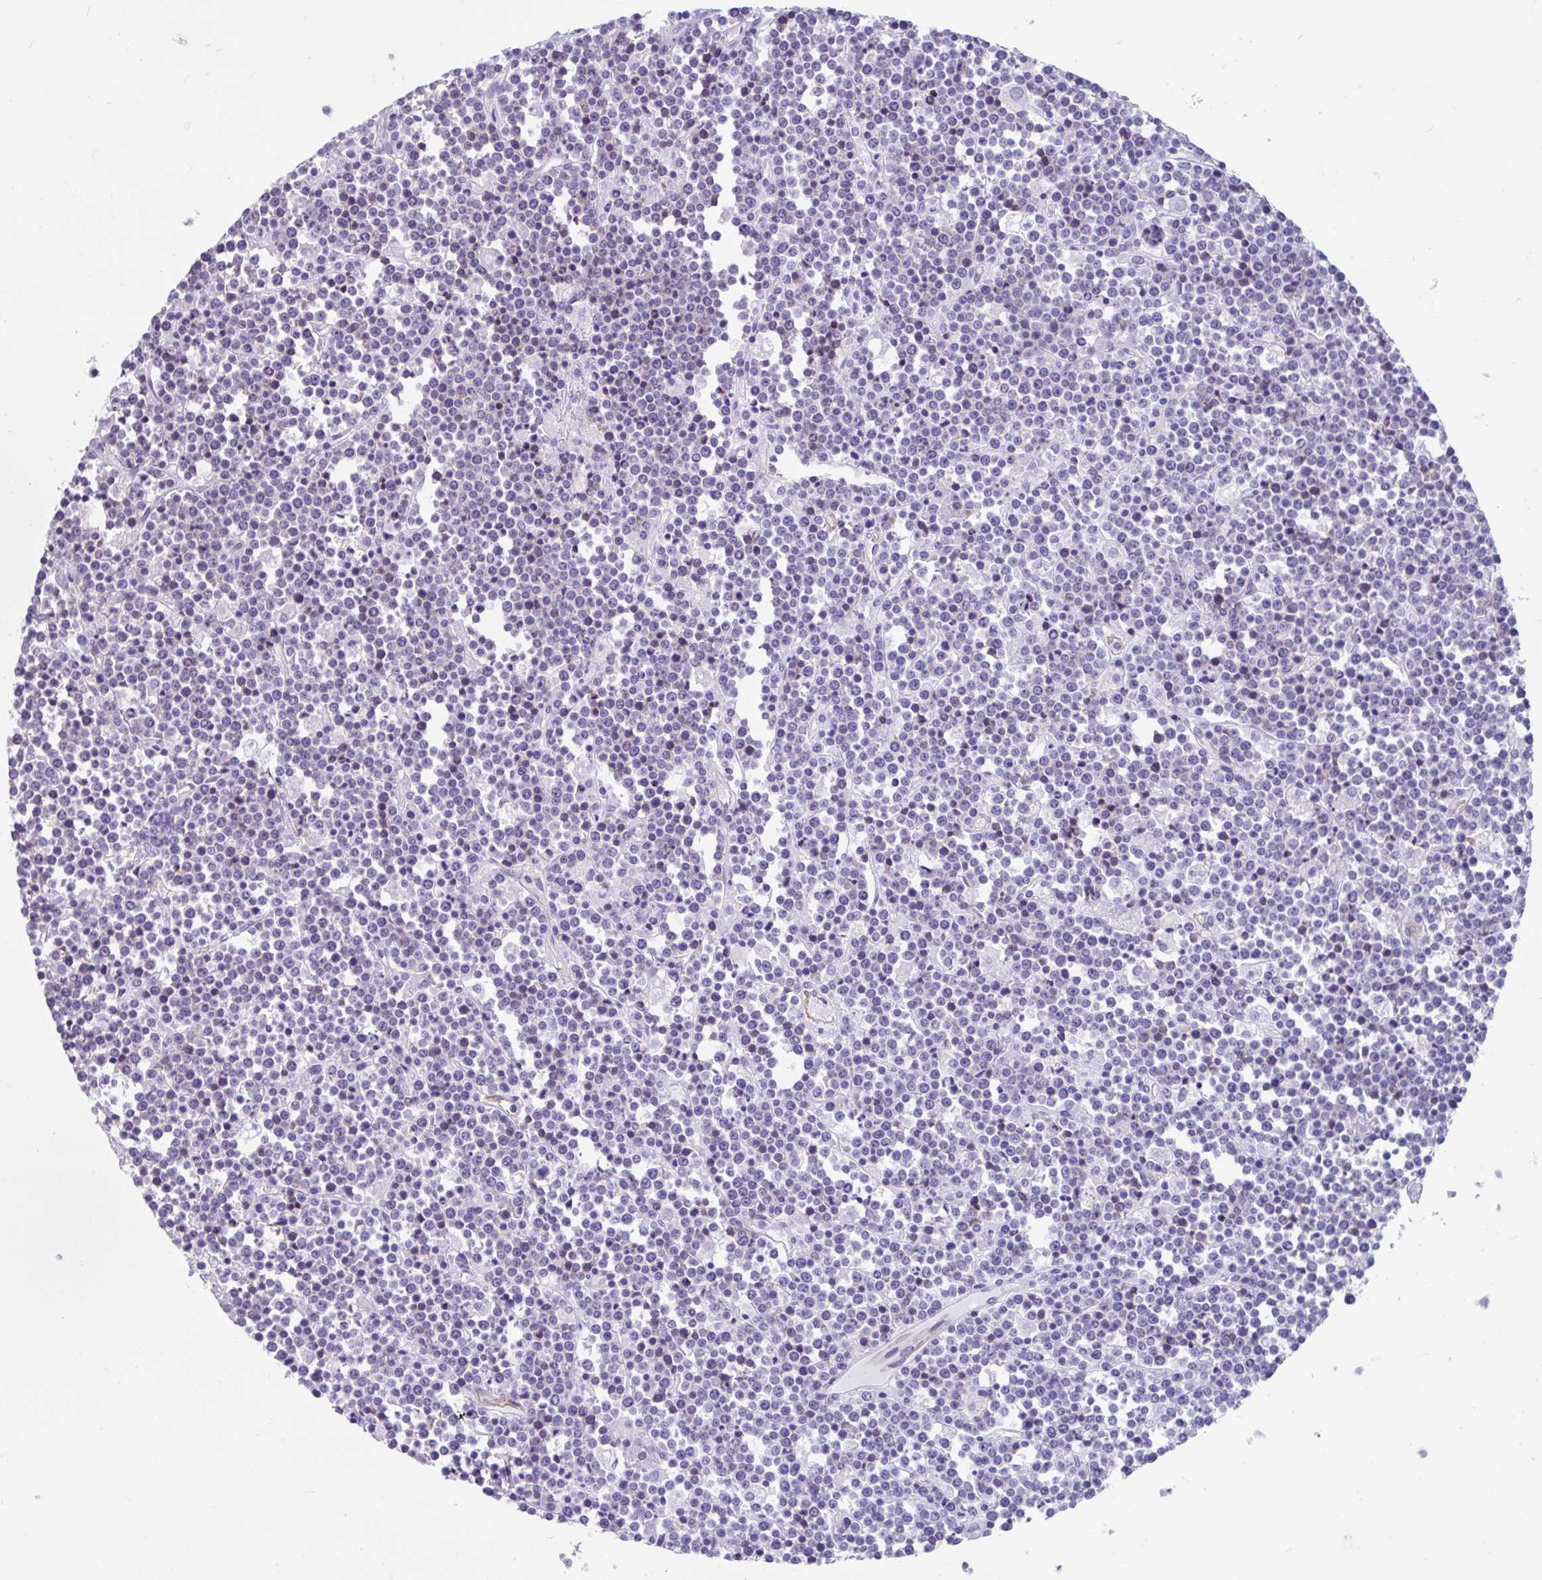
{"staining": {"intensity": "negative", "quantity": "none", "location": "none"}, "tissue": "lymphoma", "cell_type": "Tumor cells", "image_type": "cancer", "snomed": [{"axis": "morphology", "description": "Malignant lymphoma, non-Hodgkin's type, High grade"}, {"axis": "topography", "description": "Ovary"}], "caption": "Tumor cells show no significant protein staining in lymphoma.", "gene": "FAM107A", "patient": {"sex": "female", "age": 56}}